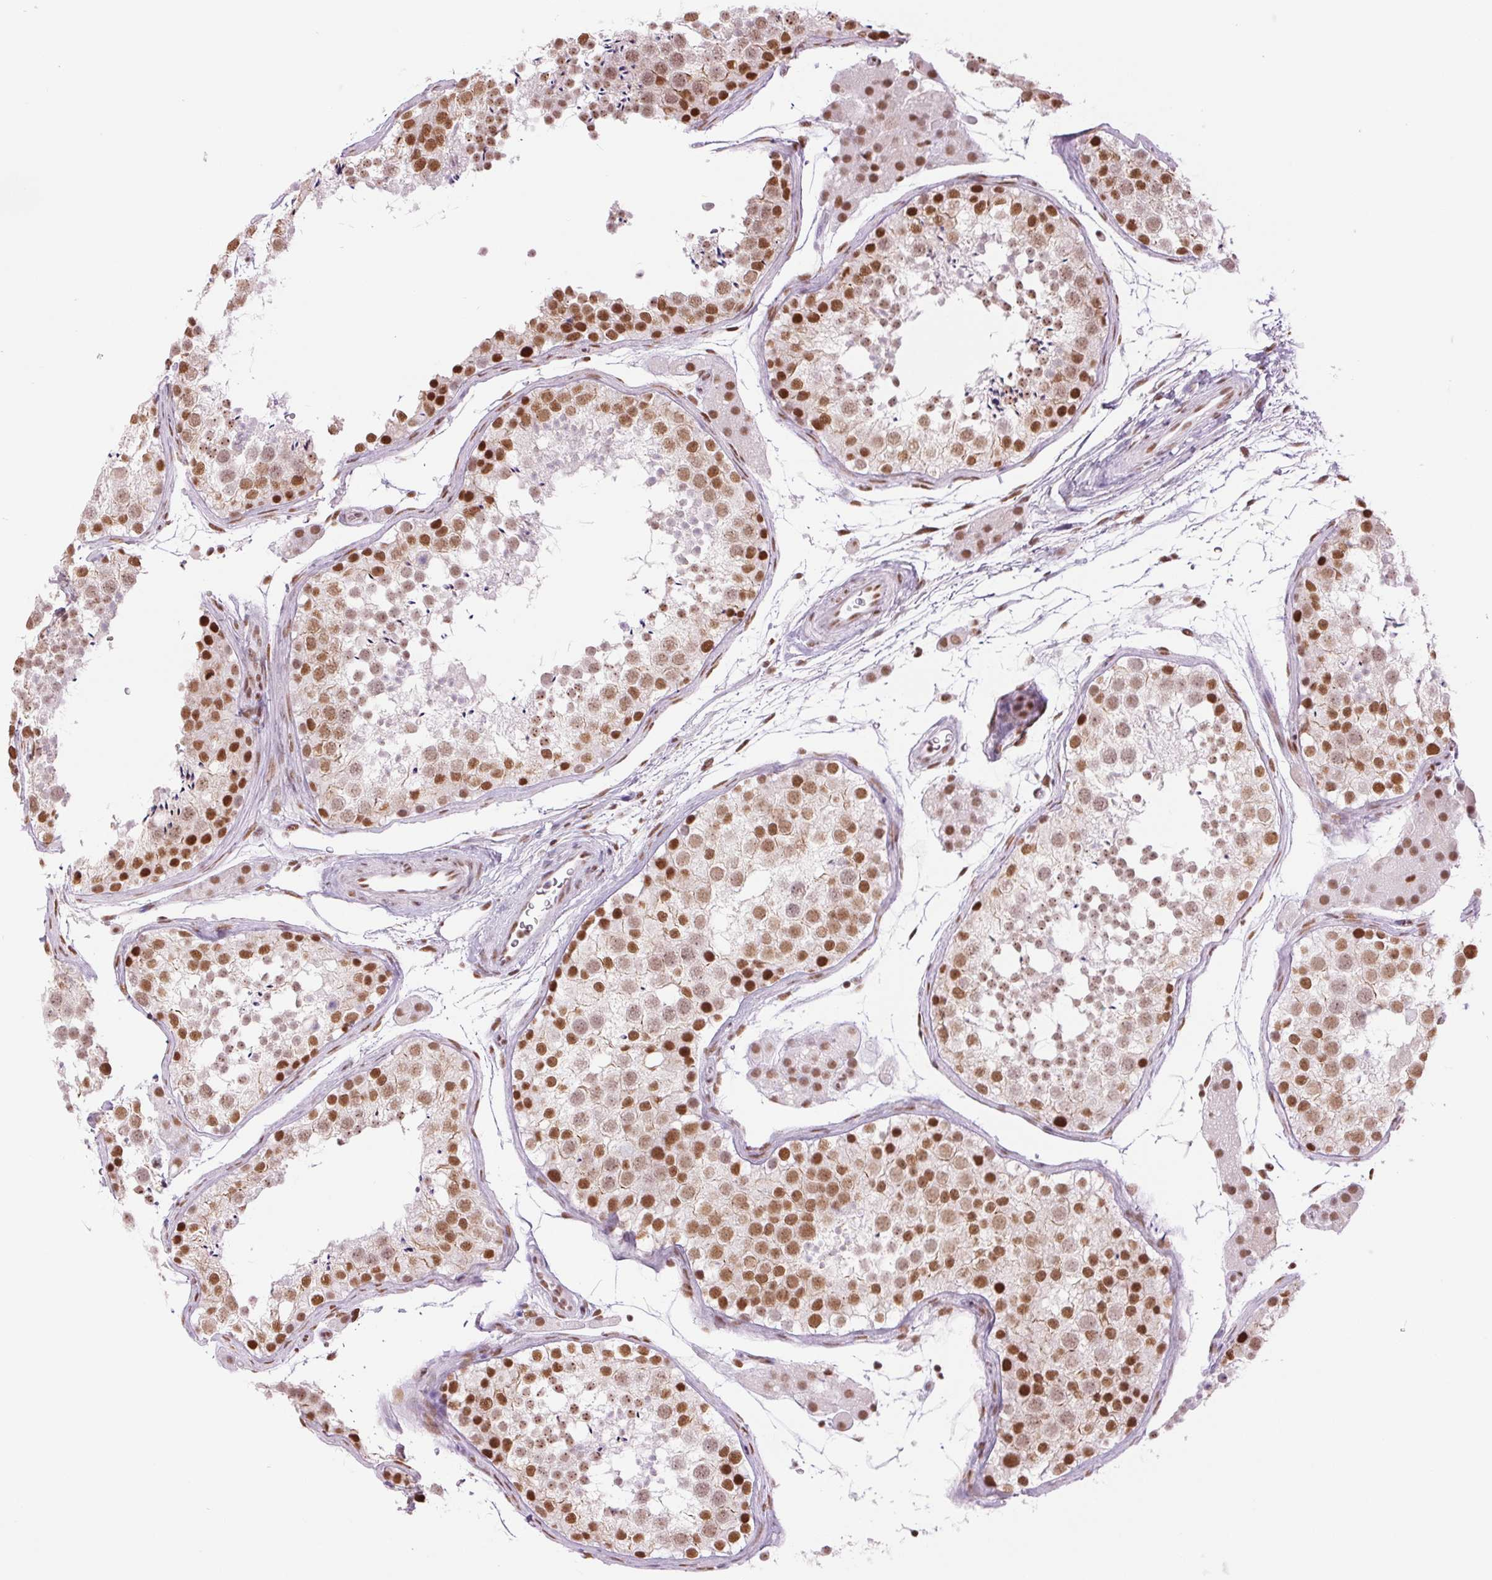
{"staining": {"intensity": "moderate", "quantity": "25%-75%", "location": "nuclear"}, "tissue": "testis", "cell_type": "Cells in seminiferous ducts", "image_type": "normal", "snomed": [{"axis": "morphology", "description": "Normal tissue, NOS"}, {"axis": "topography", "description": "Testis"}], "caption": "This is a photomicrograph of IHC staining of benign testis, which shows moderate positivity in the nuclear of cells in seminiferous ducts.", "gene": "ZFR2", "patient": {"sex": "male", "age": 41}}